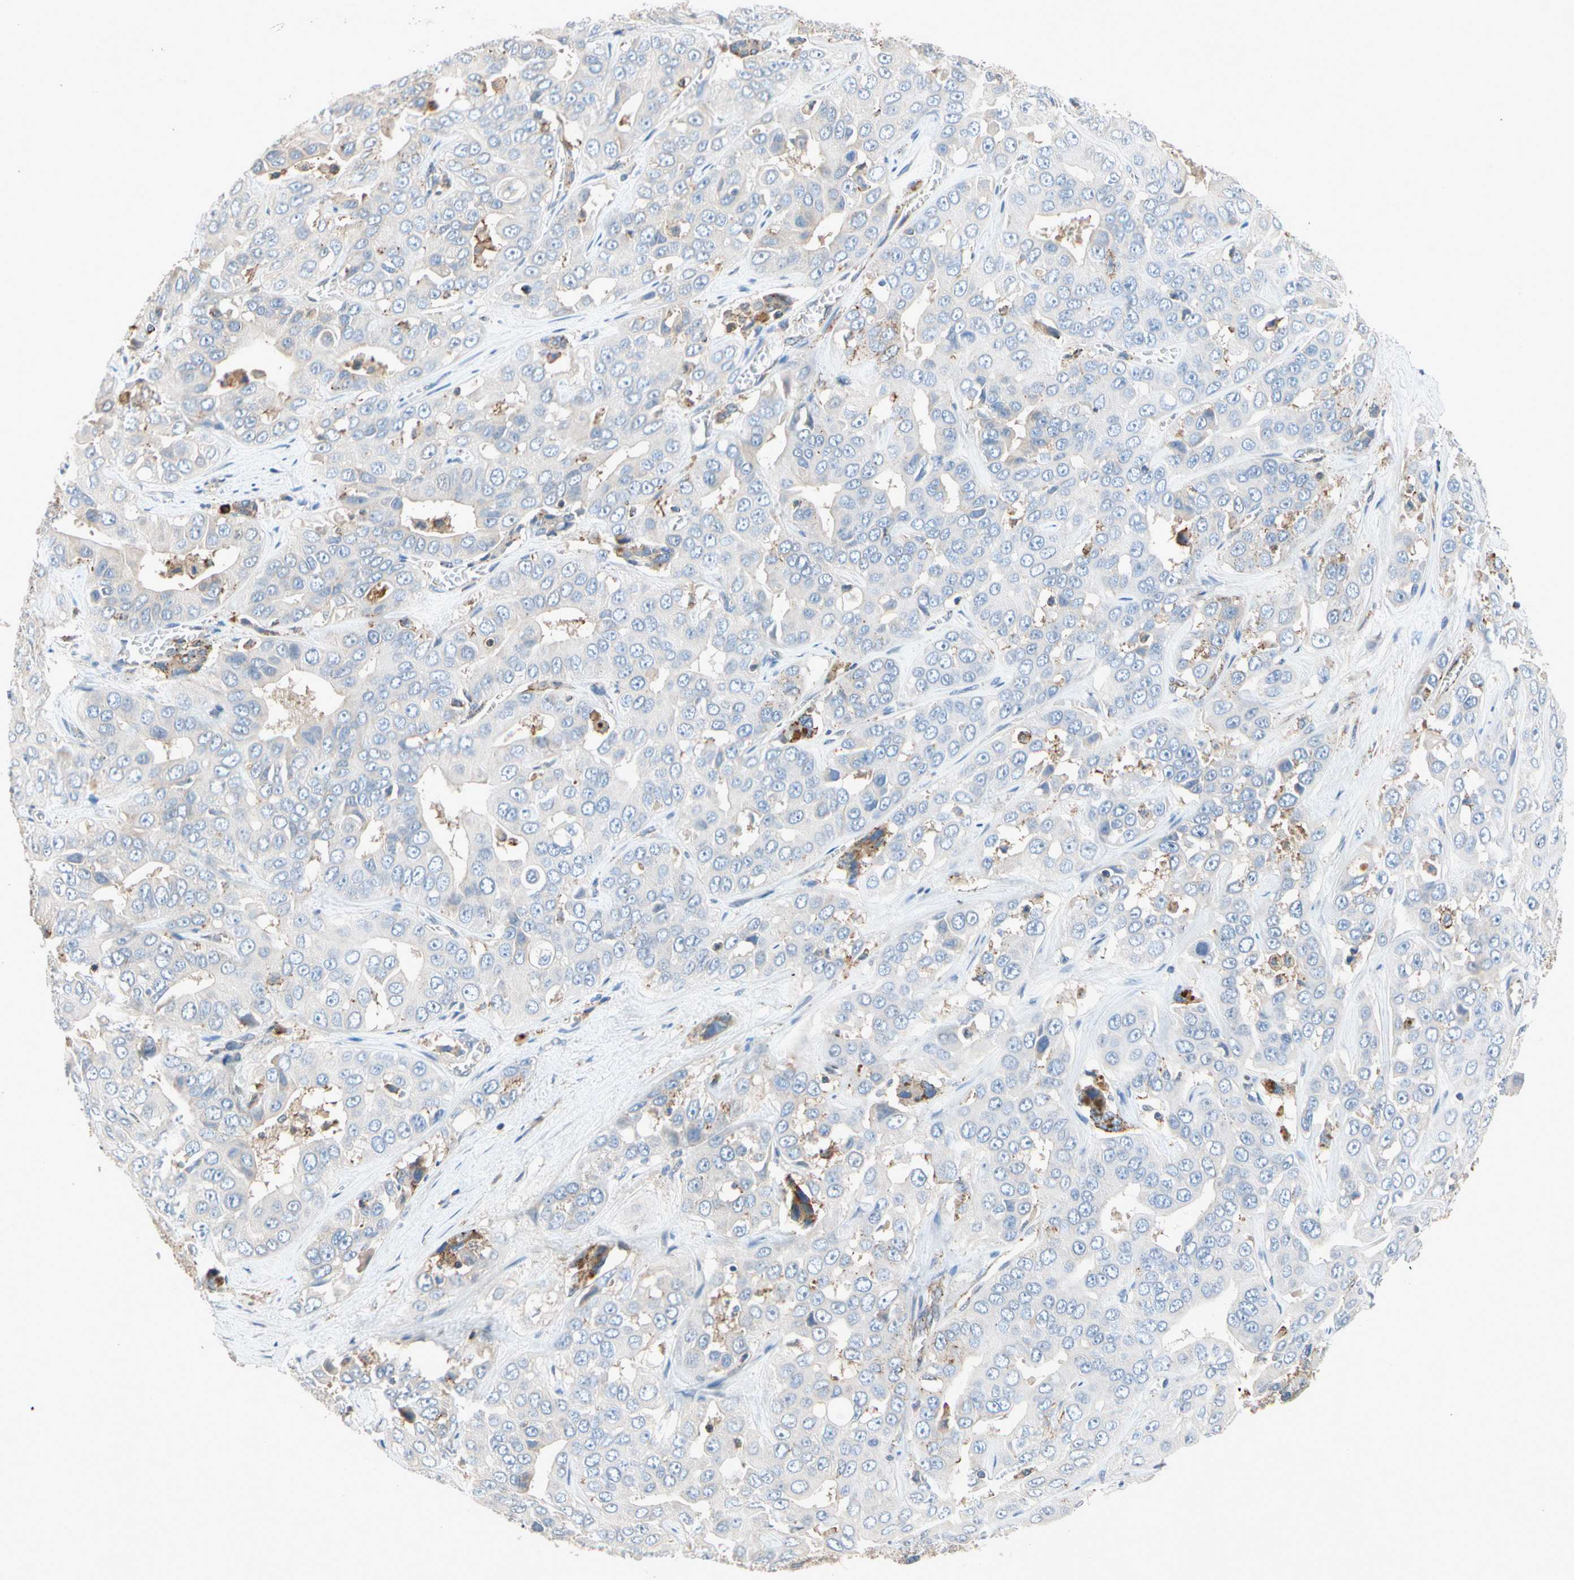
{"staining": {"intensity": "negative", "quantity": "none", "location": "none"}, "tissue": "liver cancer", "cell_type": "Tumor cells", "image_type": "cancer", "snomed": [{"axis": "morphology", "description": "Cholangiocarcinoma"}, {"axis": "topography", "description": "Liver"}], "caption": "Liver cancer was stained to show a protein in brown. There is no significant staining in tumor cells.", "gene": "NDFIP2", "patient": {"sex": "female", "age": 52}}